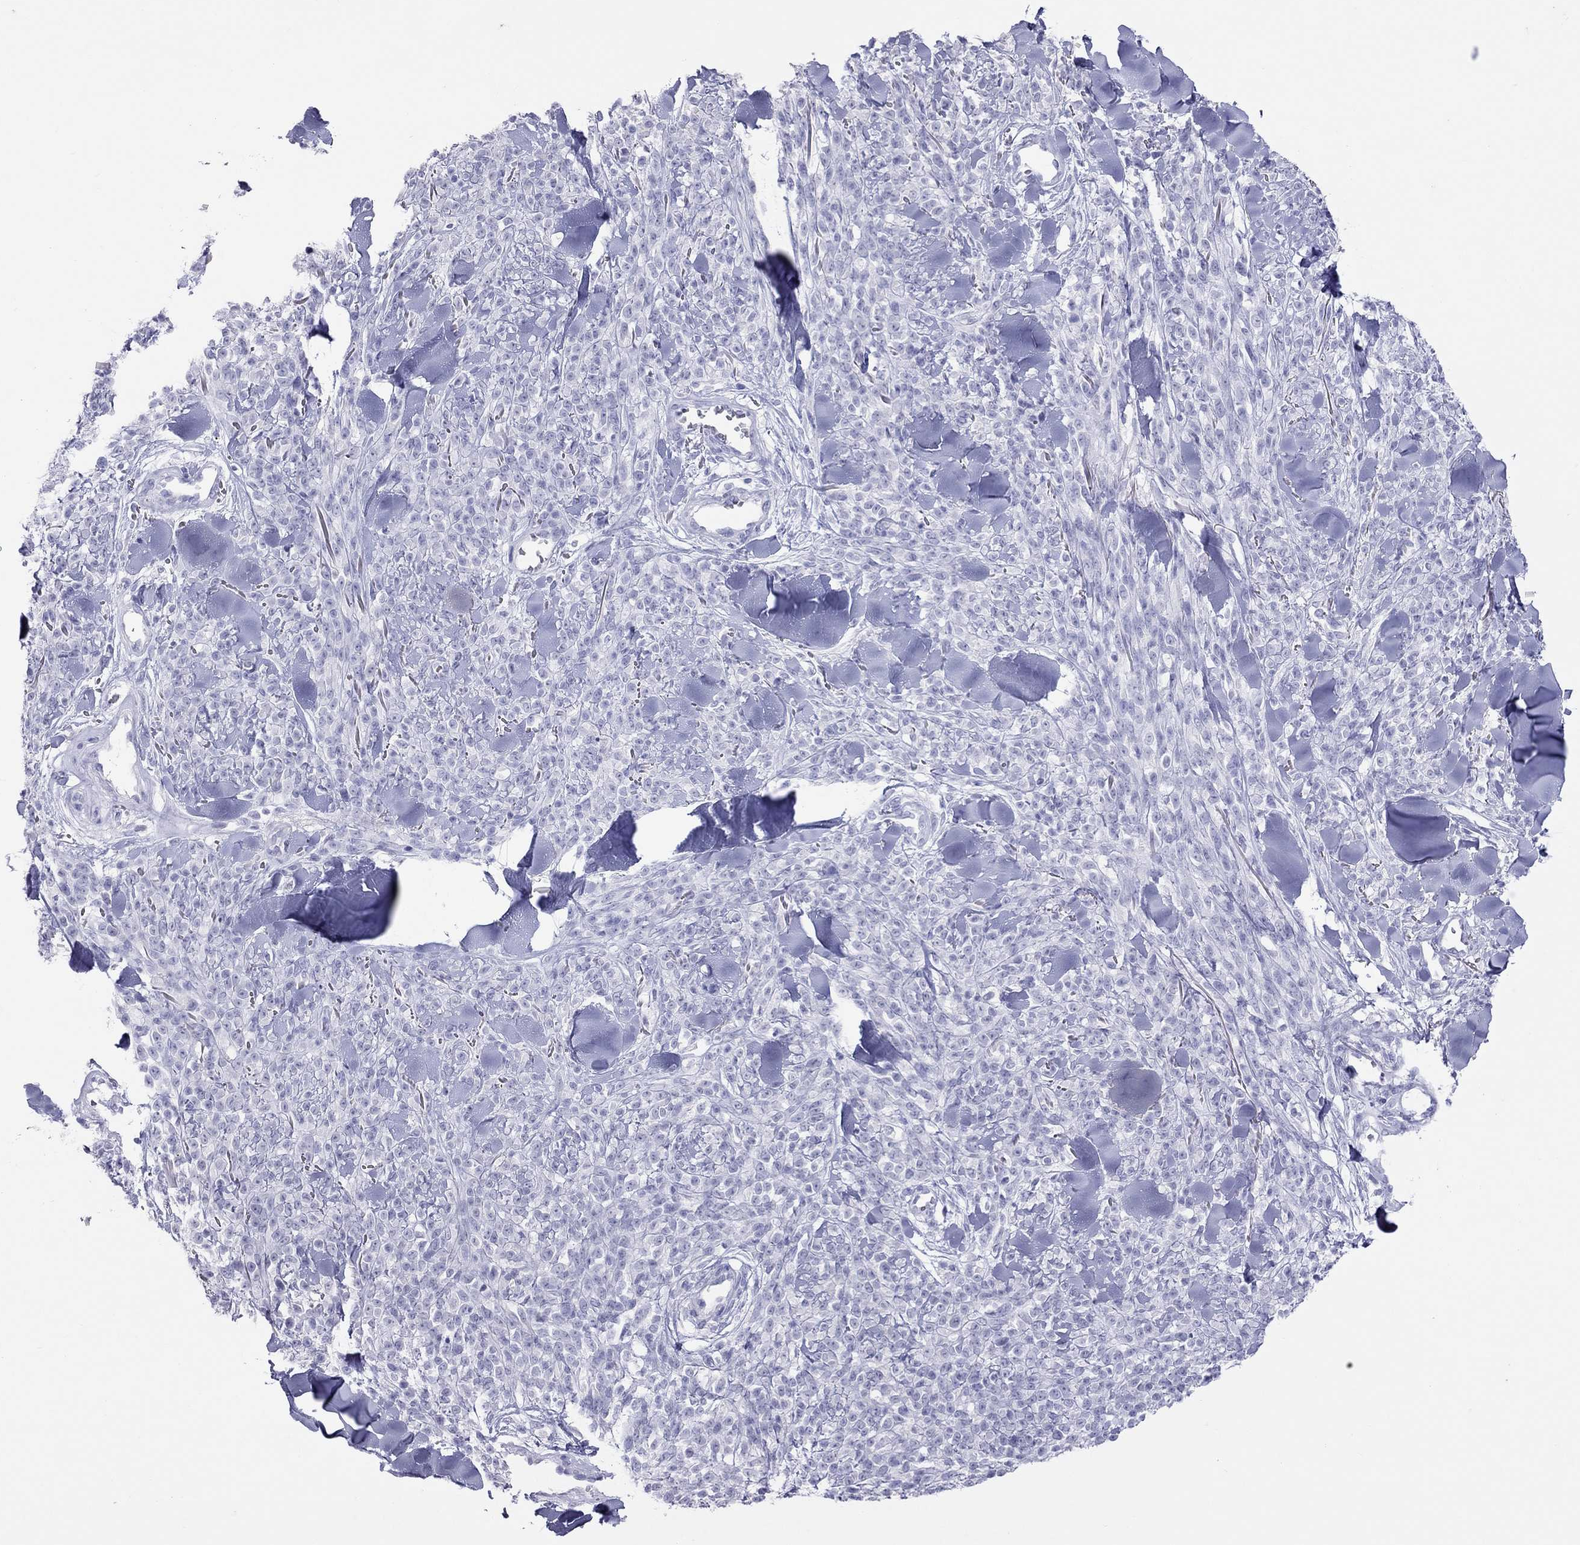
{"staining": {"intensity": "negative", "quantity": "none", "location": "none"}, "tissue": "melanoma", "cell_type": "Tumor cells", "image_type": "cancer", "snomed": [{"axis": "morphology", "description": "Malignant melanoma, NOS"}, {"axis": "topography", "description": "Skin"}, {"axis": "topography", "description": "Skin of trunk"}], "caption": "Immunohistochemical staining of human melanoma reveals no significant expression in tumor cells.", "gene": "MUC16", "patient": {"sex": "male", "age": 74}}